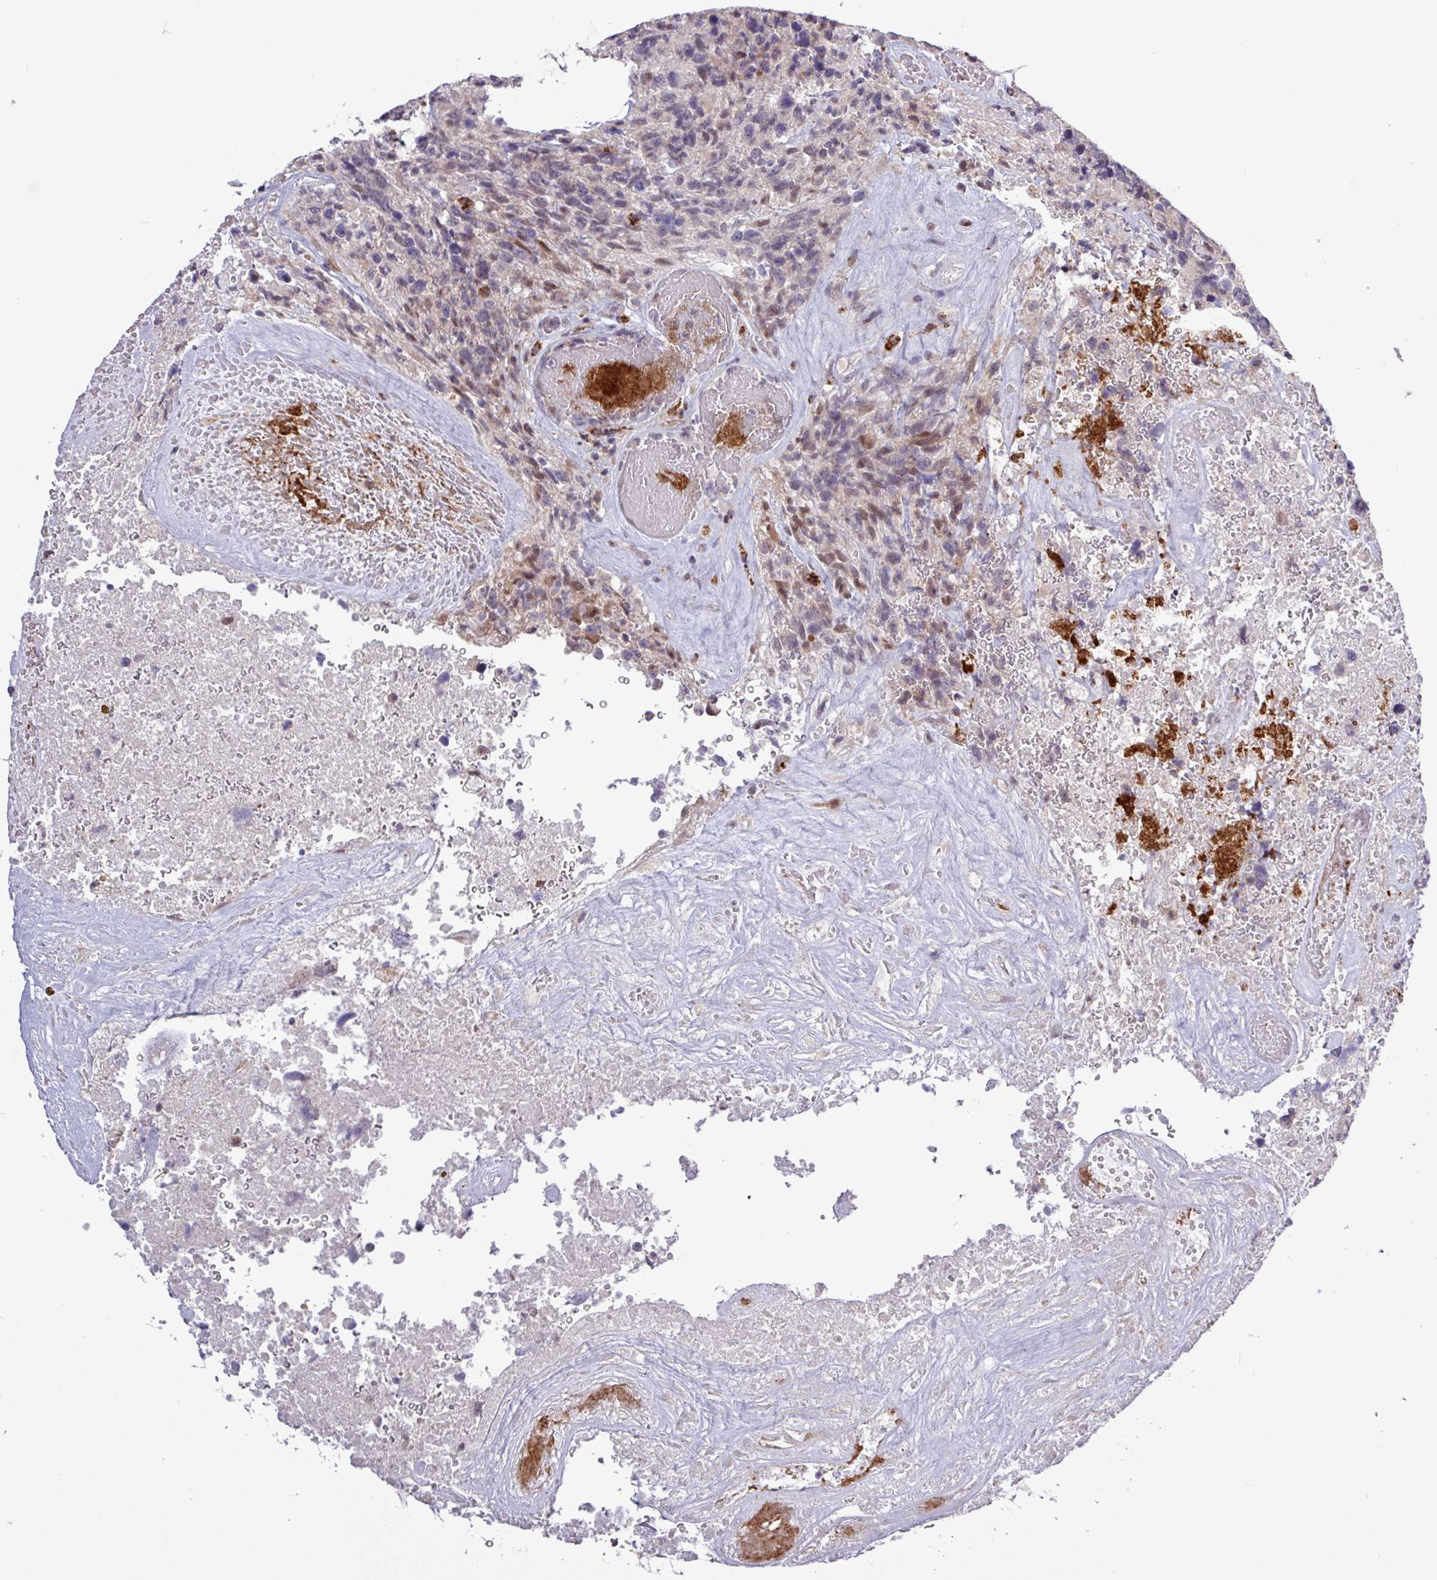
{"staining": {"intensity": "moderate", "quantity": "<25%", "location": "cytoplasmic/membranous,nuclear"}, "tissue": "glioma", "cell_type": "Tumor cells", "image_type": "cancer", "snomed": [{"axis": "morphology", "description": "Glioma, malignant, High grade"}, {"axis": "topography", "description": "Brain"}], "caption": "IHC of human glioma demonstrates low levels of moderate cytoplasmic/membranous and nuclear positivity in about <25% of tumor cells. The protein of interest is shown in brown color, while the nuclei are stained blue.", "gene": "RTL3", "patient": {"sex": "male", "age": 69}}